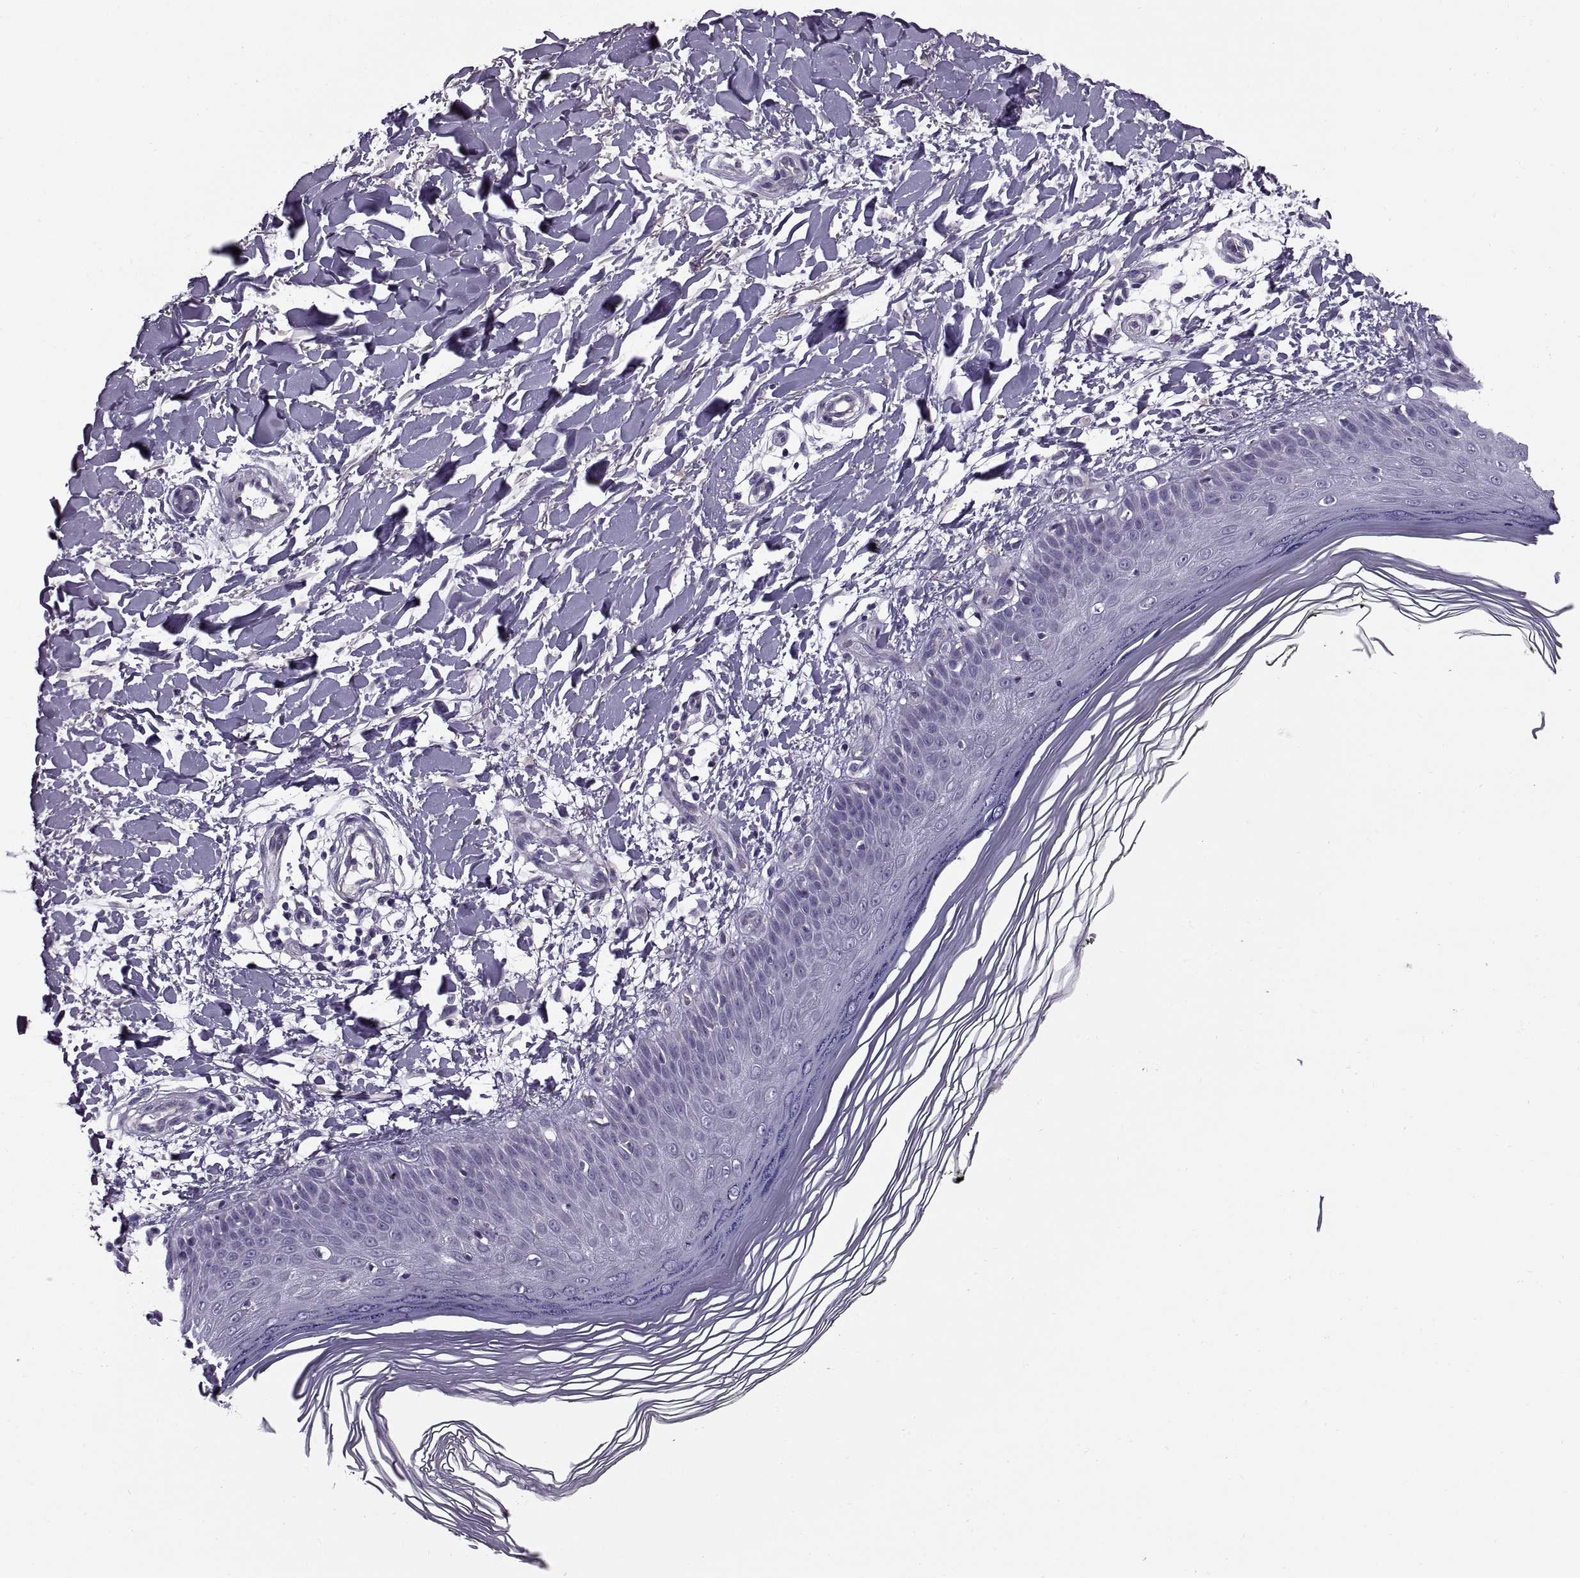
{"staining": {"intensity": "negative", "quantity": "none", "location": "none"}, "tissue": "skin", "cell_type": "Fibroblasts", "image_type": "normal", "snomed": [{"axis": "morphology", "description": "Normal tissue, NOS"}, {"axis": "topography", "description": "Skin"}], "caption": "This micrograph is of normal skin stained with immunohistochemistry (IHC) to label a protein in brown with the nuclei are counter-stained blue. There is no positivity in fibroblasts. (Stains: DAB (3,3'-diaminobenzidine) immunohistochemistry with hematoxylin counter stain, Microscopy: brightfield microscopy at high magnification).", "gene": "CALCR", "patient": {"sex": "female", "age": 62}}